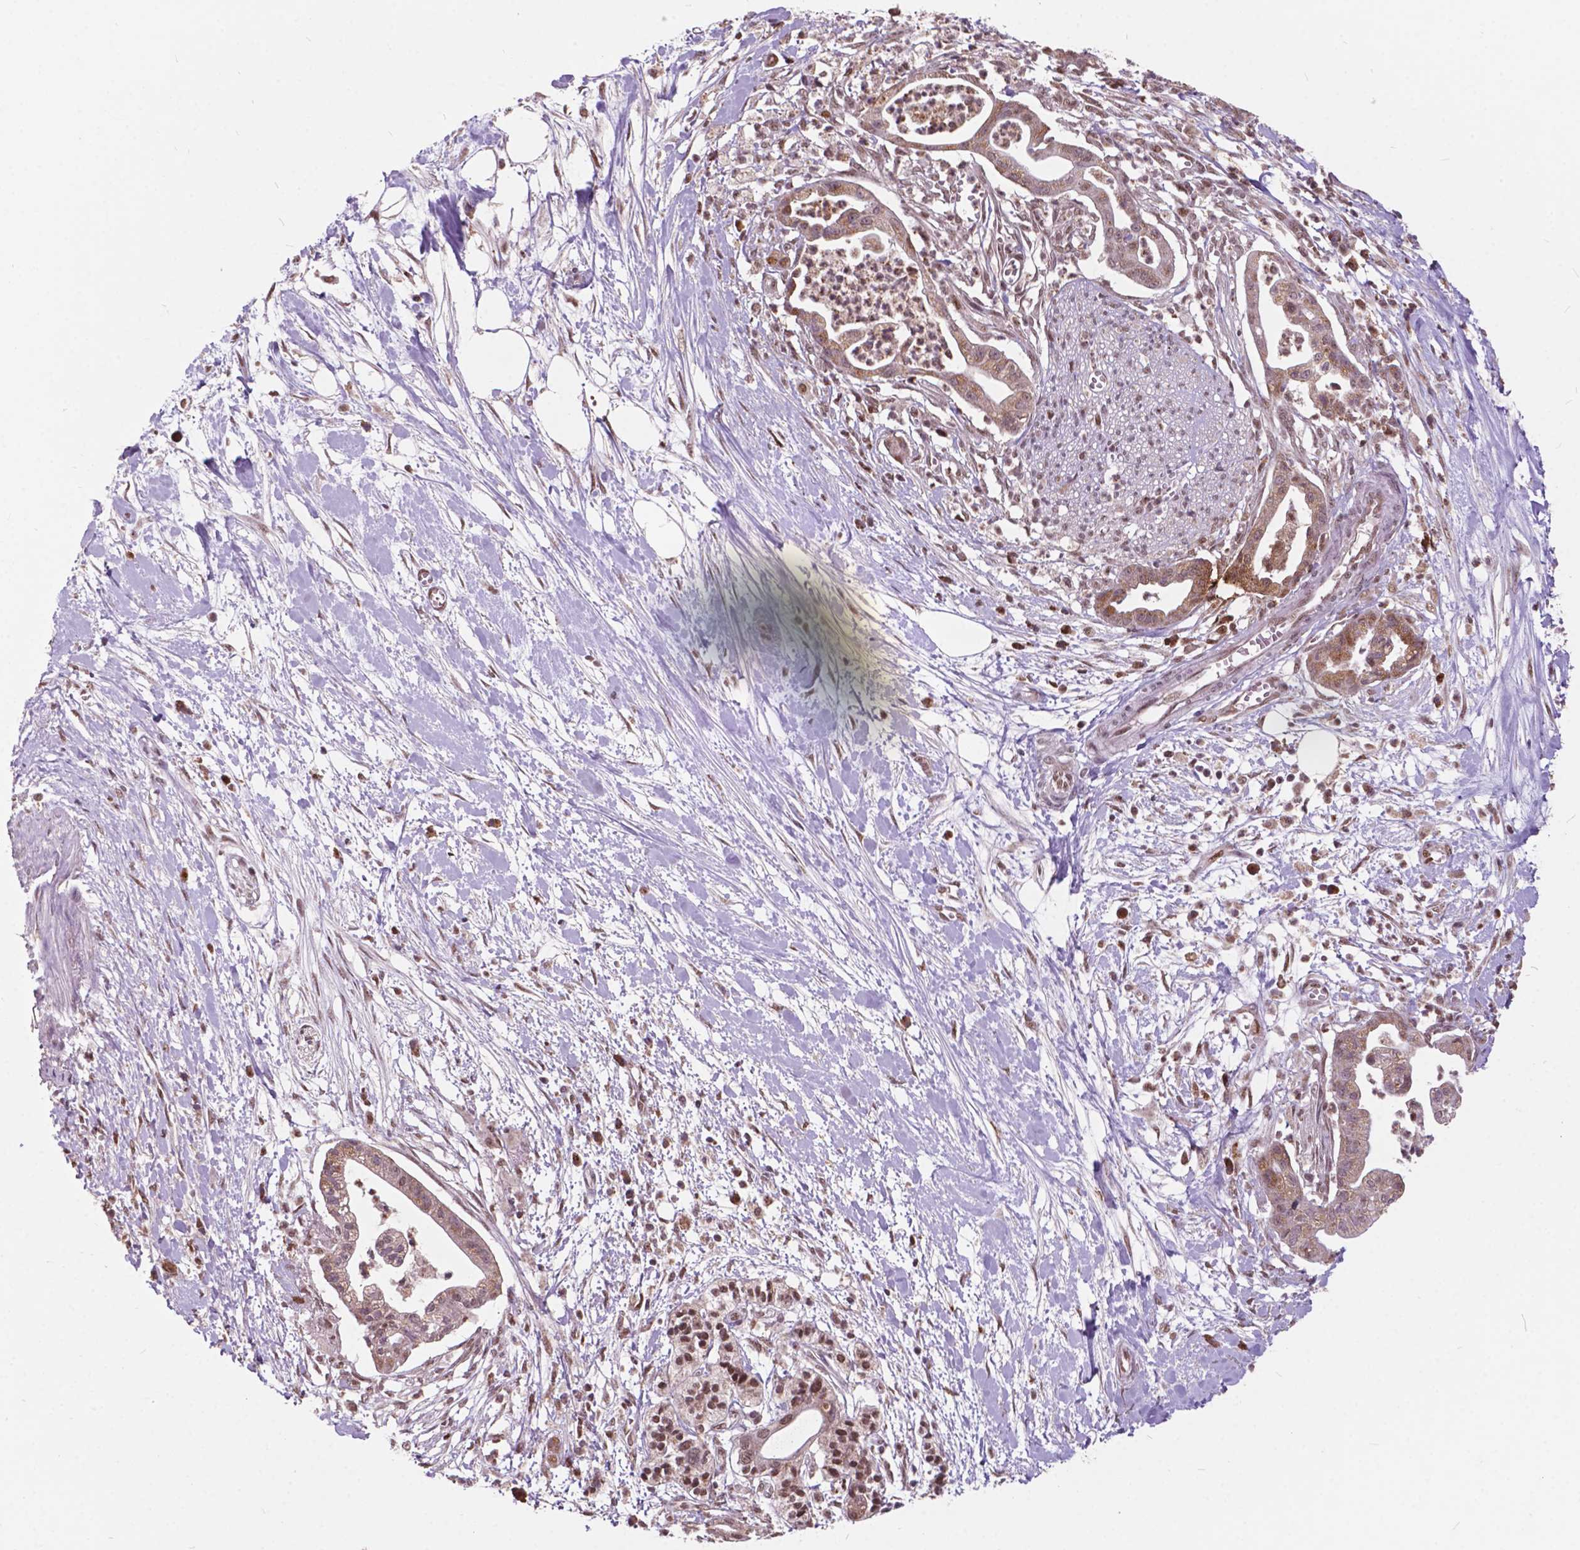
{"staining": {"intensity": "moderate", "quantity": ">75%", "location": "cytoplasmic/membranous,nuclear"}, "tissue": "pancreatic cancer", "cell_type": "Tumor cells", "image_type": "cancer", "snomed": [{"axis": "morphology", "description": "Normal tissue, NOS"}, {"axis": "morphology", "description": "Adenocarcinoma, NOS"}, {"axis": "topography", "description": "Lymph node"}, {"axis": "topography", "description": "Pancreas"}], "caption": "Protein staining demonstrates moderate cytoplasmic/membranous and nuclear staining in approximately >75% of tumor cells in pancreatic adenocarcinoma.", "gene": "MSH2", "patient": {"sex": "female", "age": 58}}